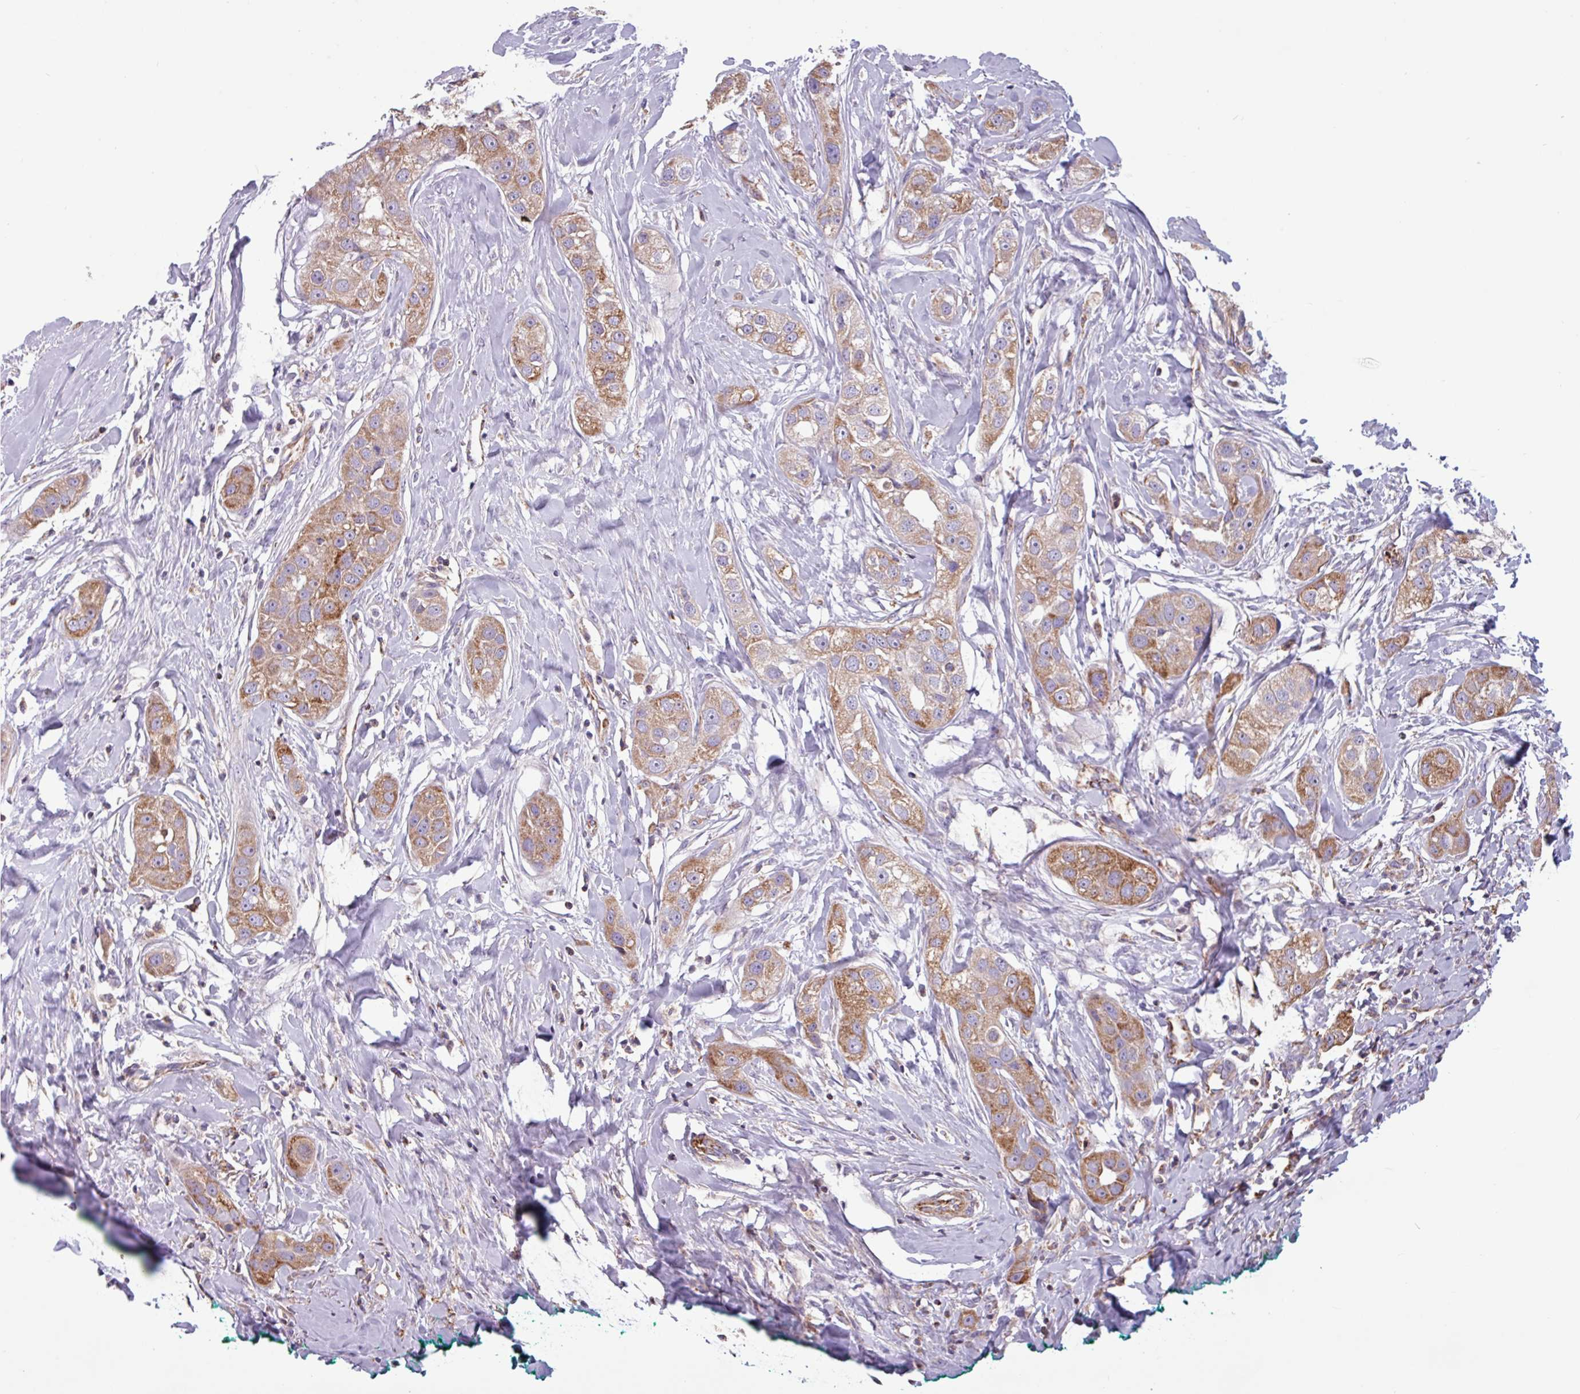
{"staining": {"intensity": "moderate", "quantity": ">75%", "location": "cytoplasmic/membranous"}, "tissue": "head and neck cancer", "cell_type": "Tumor cells", "image_type": "cancer", "snomed": [{"axis": "morphology", "description": "Normal tissue, NOS"}, {"axis": "morphology", "description": "Squamous cell carcinoma, NOS"}, {"axis": "topography", "description": "Skeletal muscle"}, {"axis": "topography", "description": "Head-Neck"}], "caption": "Tumor cells show medium levels of moderate cytoplasmic/membranous staining in approximately >75% of cells in human head and neck cancer. Using DAB (3,3'-diaminobenzidine) (brown) and hematoxylin (blue) stains, captured at high magnification using brightfield microscopy.", "gene": "CAMK1", "patient": {"sex": "male", "age": 51}}